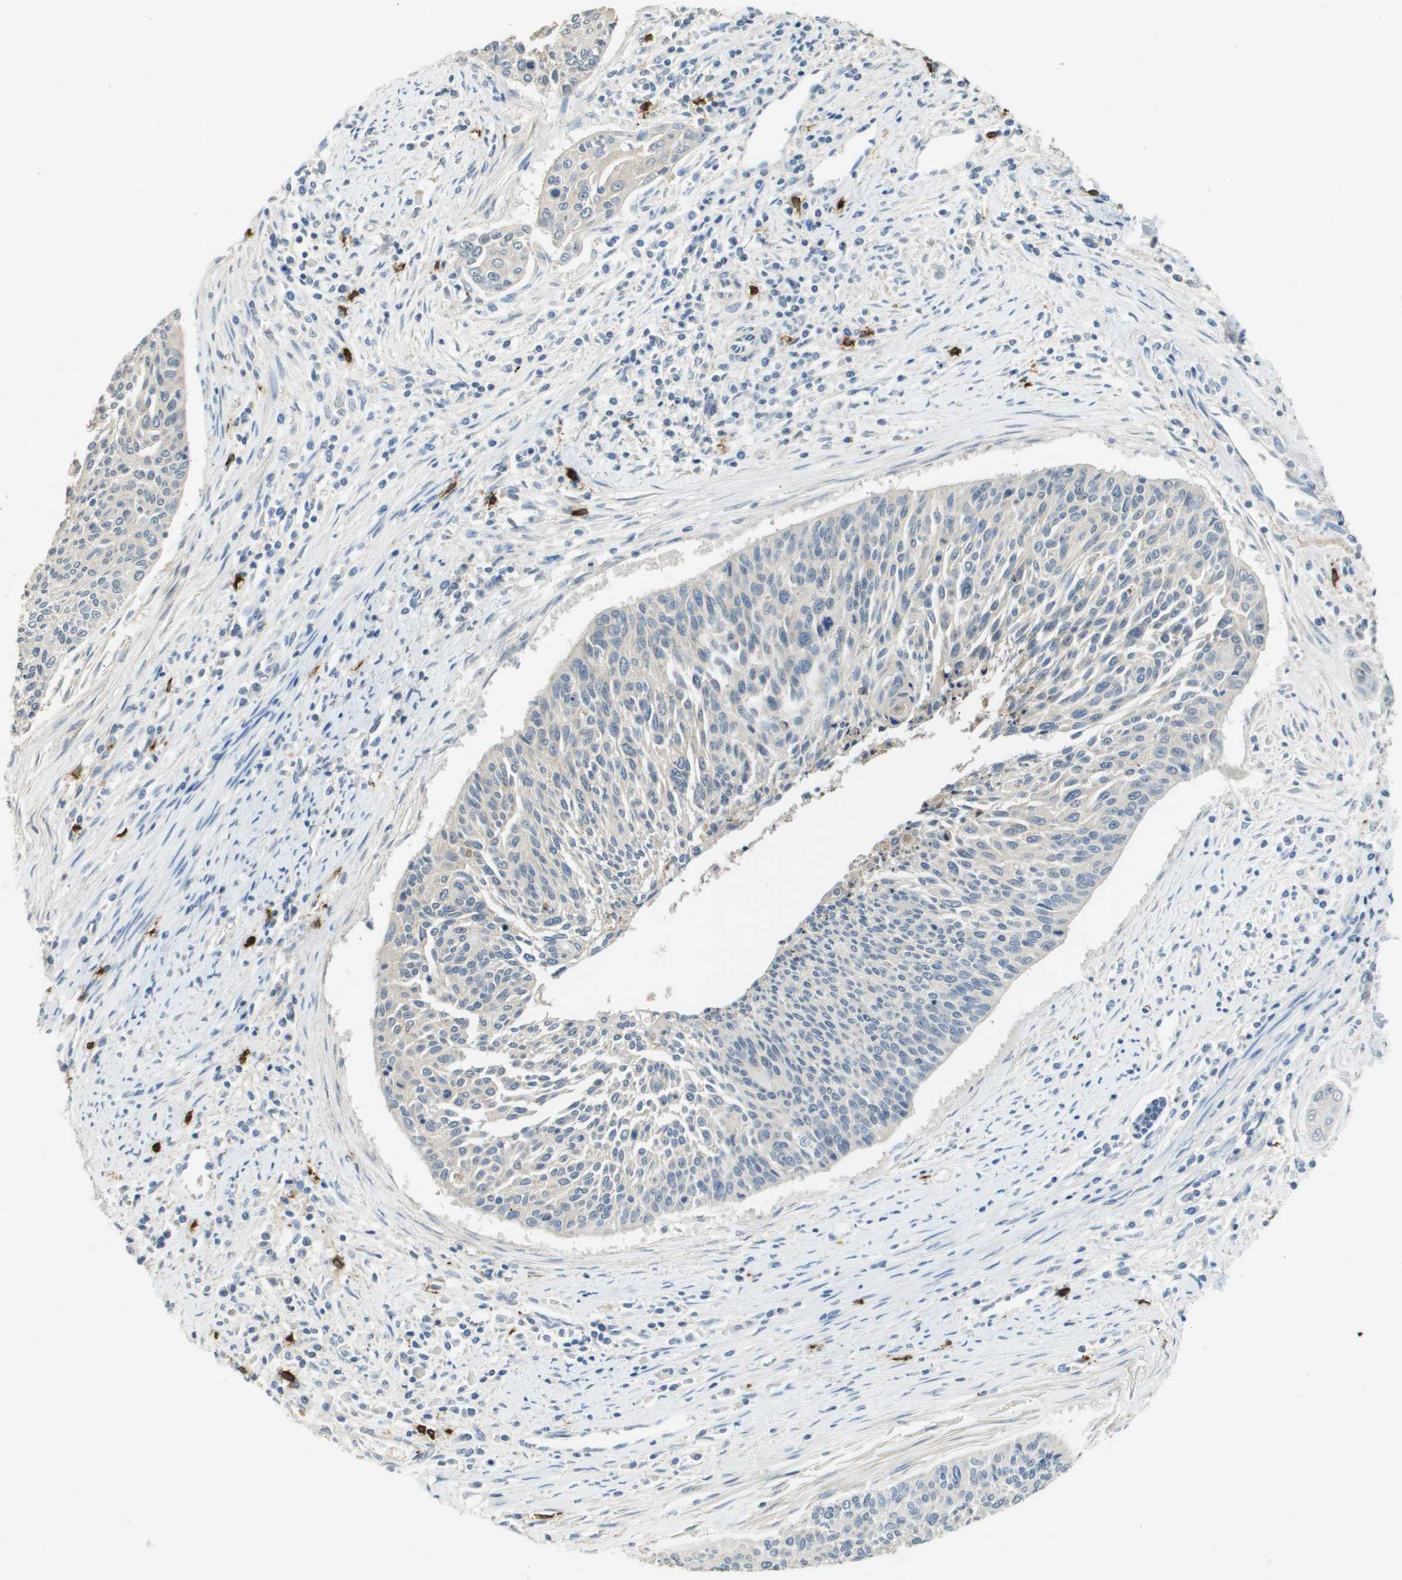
{"staining": {"intensity": "negative", "quantity": "none", "location": "none"}, "tissue": "cervical cancer", "cell_type": "Tumor cells", "image_type": "cancer", "snomed": [{"axis": "morphology", "description": "Squamous cell carcinoma, NOS"}, {"axis": "topography", "description": "Cervix"}], "caption": "Tumor cells show no significant protein positivity in cervical cancer (squamous cell carcinoma).", "gene": "RAB27B", "patient": {"sex": "female", "age": 55}}